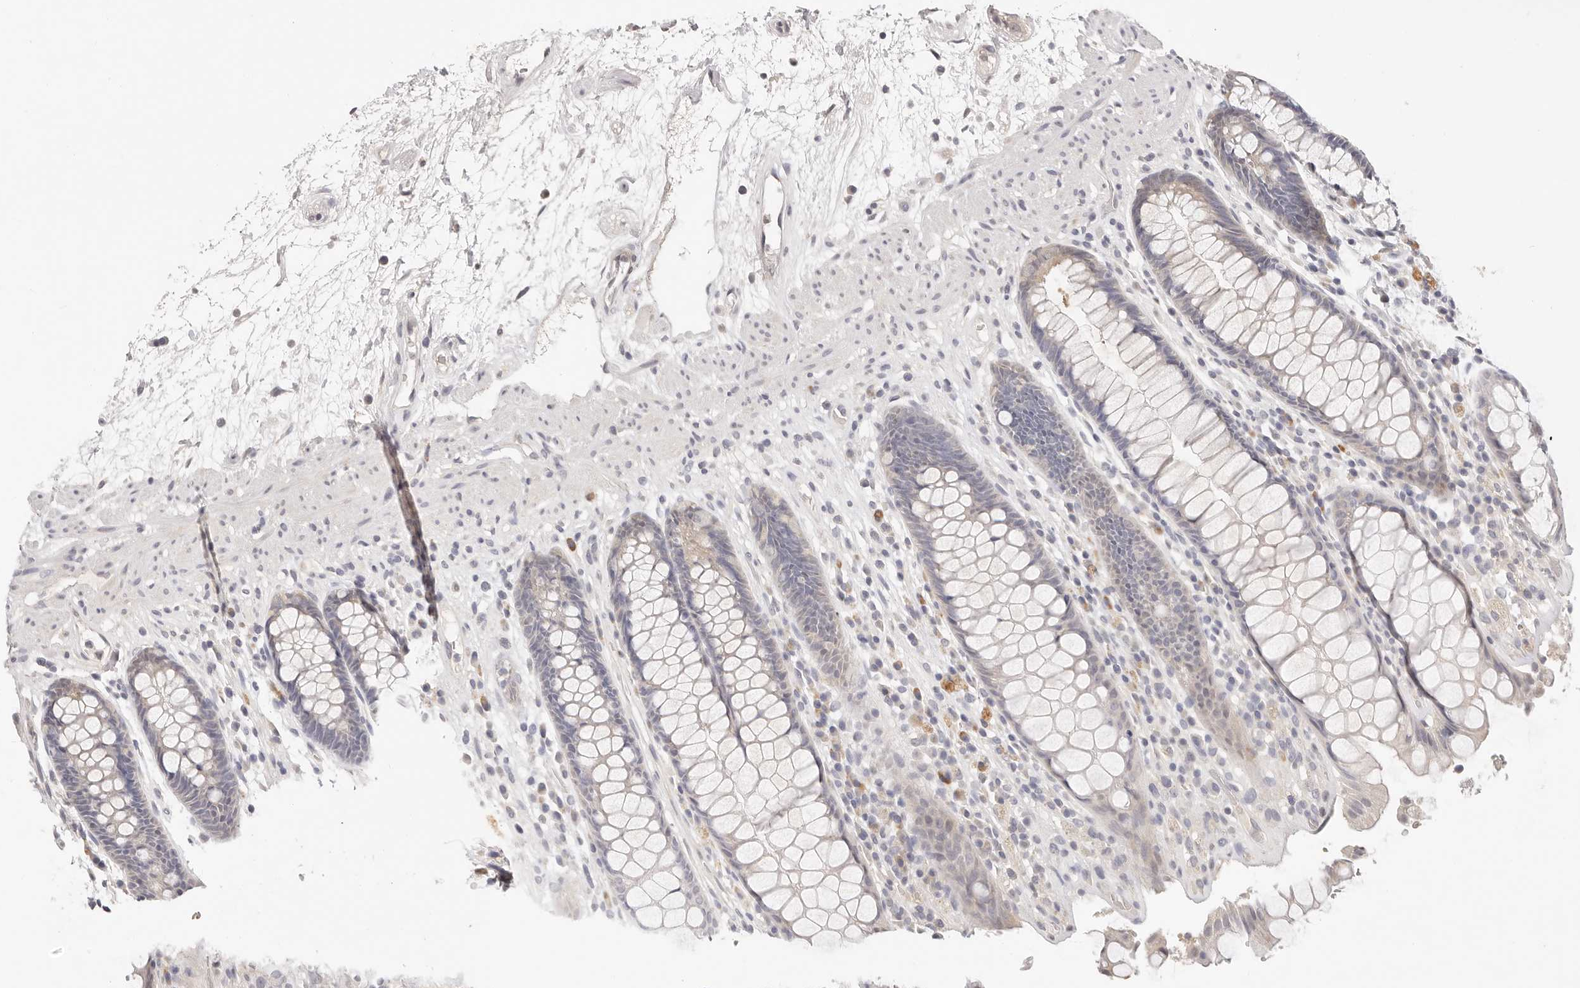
{"staining": {"intensity": "negative", "quantity": "none", "location": "none"}, "tissue": "rectum", "cell_type": "Glandular cells", "image_type": "normal", "snomed": [{"axis": "morphology", "description": "Normal tissue, NOS"}, {"axis": "topography", "description": "Rectum"}], "caption": "A high-resolution micrograph shows immunohistochemistry (IHC) staining of benign rectum, which displays no significant staining in glandular cells. The staining is performed using DAB brown chromogen with nuclei counter-stained in using hematoxylin.", "gene": "GGPS1", "patient": {"sex": "male", "age": 64}}